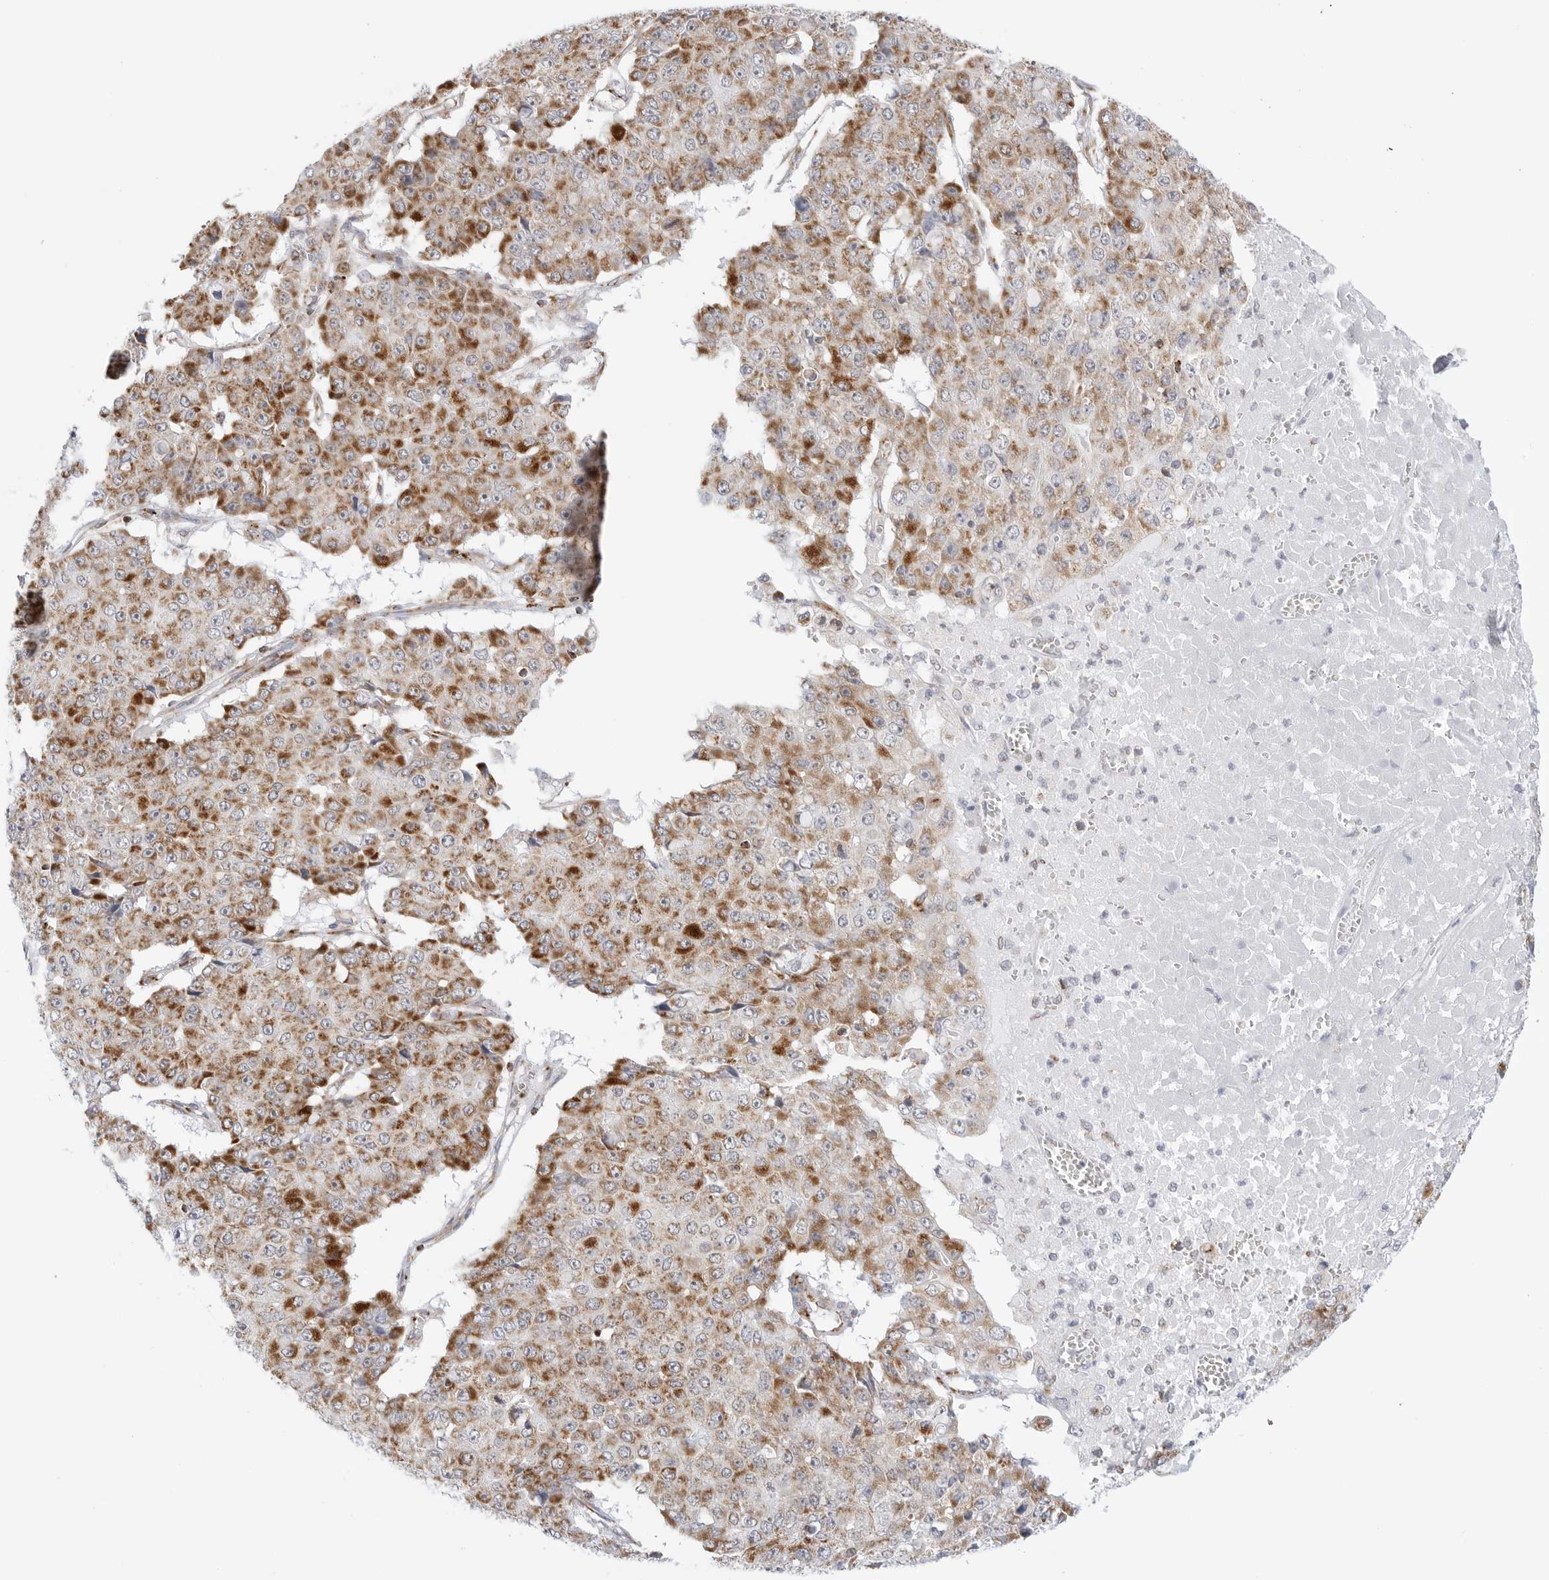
{"staining": {"intensity": "moderate", "quantity": ">75%", "location": "cytoplasmic/membranous"}, "tissue": "pancreatic cancer", "cell_type": "Tumor cells", "image_type": "cancer", "snomed": [{"axis": "morphology", "description": "Adenocarcinoma, NOS"}, {"axis": "topography", "description": "Pancreas"}], "caption": "Immunohistochemistry (IHC) (DAB (3,3'-diaminobenzidine)) staining of human pancreatic cancer (adenocarcinoma) demonstrates moderate cytoplasmic/membranous protein expression in approximately >75% of tumor cells.", "gene": "ATP5IF1", "patient": {"sex": "male", "age": 50}}